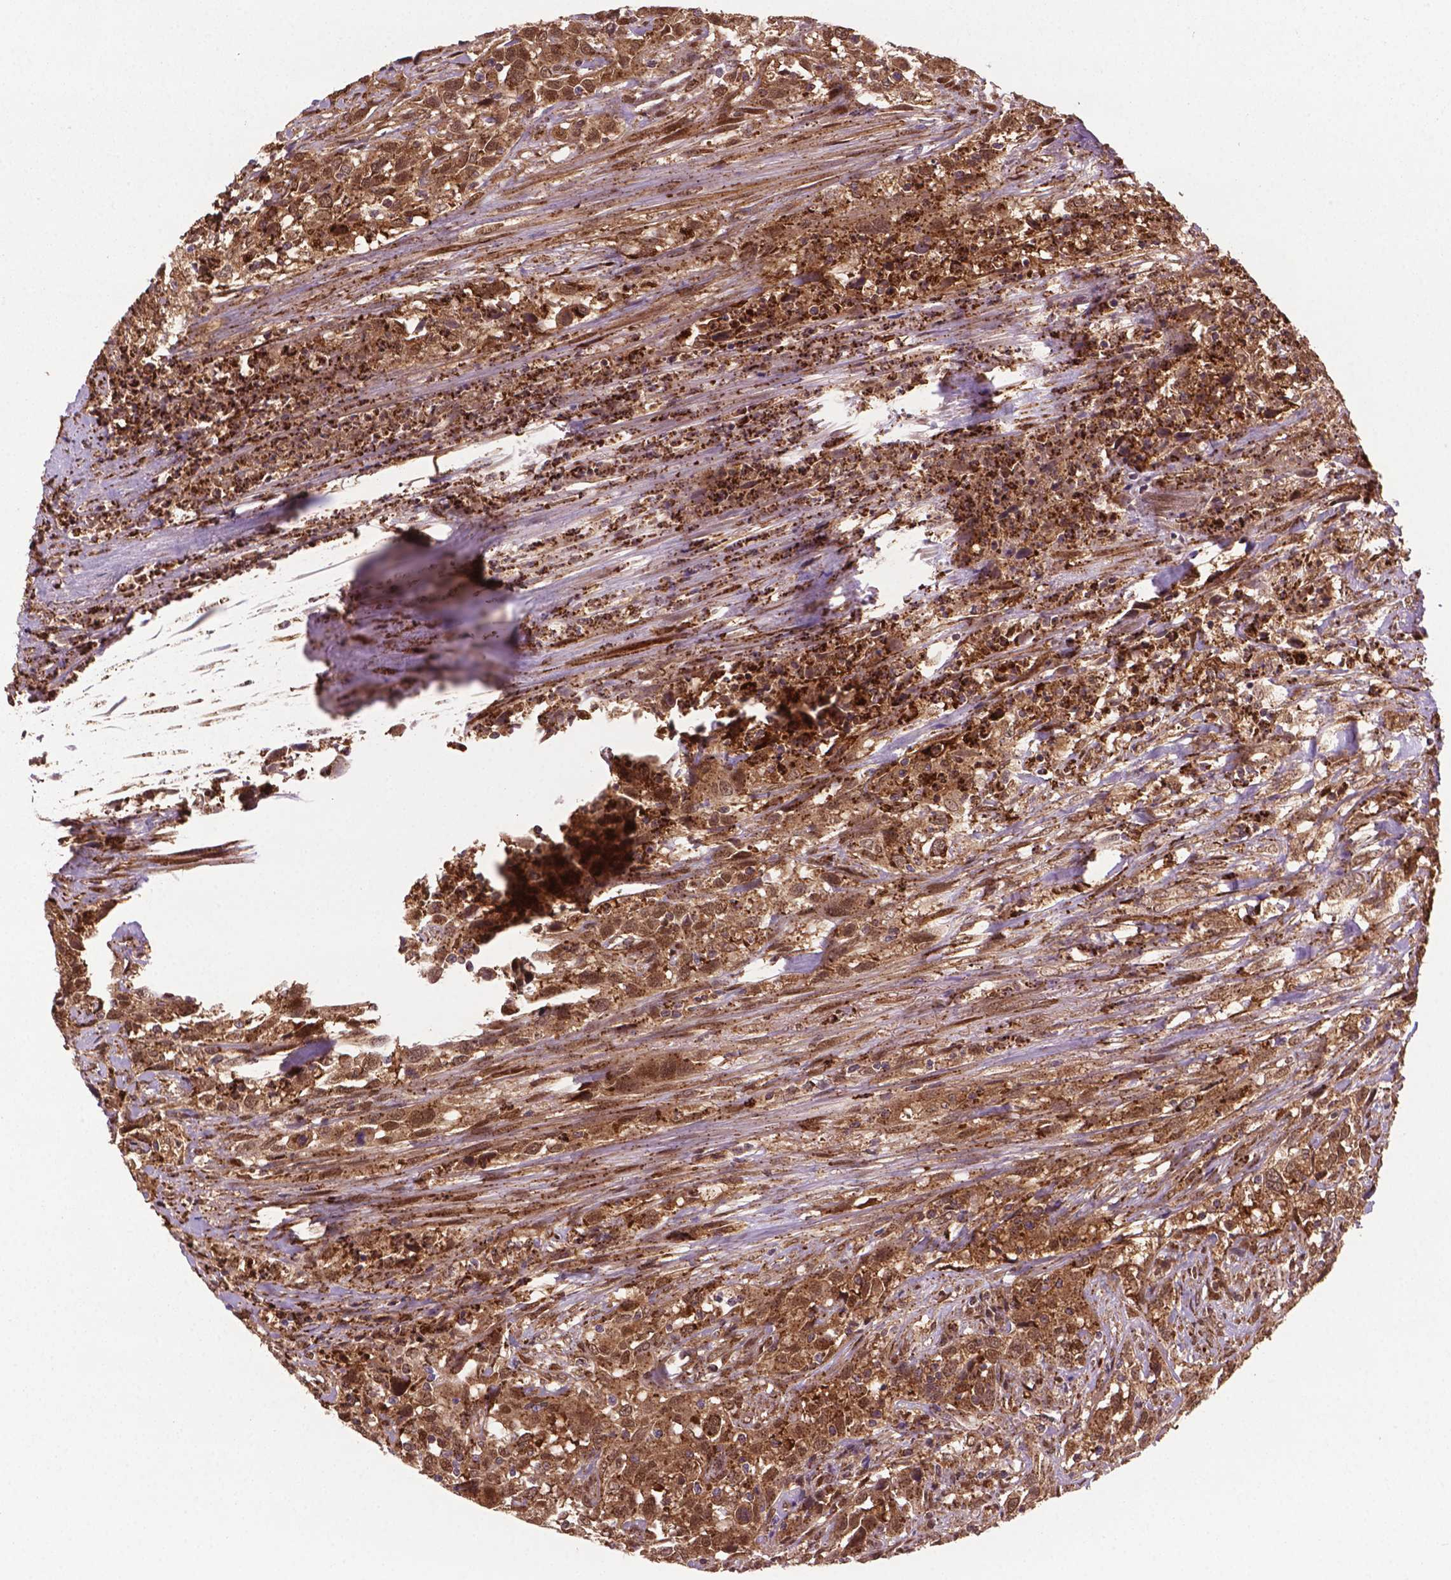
{"staining": {"intensity": "moderate", "quantity": ">75%", "location": "cytoplasmic/membranous,nuclear"}, "tissue": "urothelial cancer", "cell_type": "Tumor cells", "image_type": "cancer", "snomed": [{"axis": "morphology", "description": "Urothelial carcinoma, NOS"}, {"axis": "morphology", "description": "Urothelial carcinoma, High grade"}, {"axis": "topography", "description": "Urinary bladder"}], "caption": "A brown stain highlights moderate cytoplasmic/membranous and nuclear positivity of a protein in human urothelial cancer tumor cells.", "gene": "PLIN3", "patient": {"sex": "female", "age": 64}}